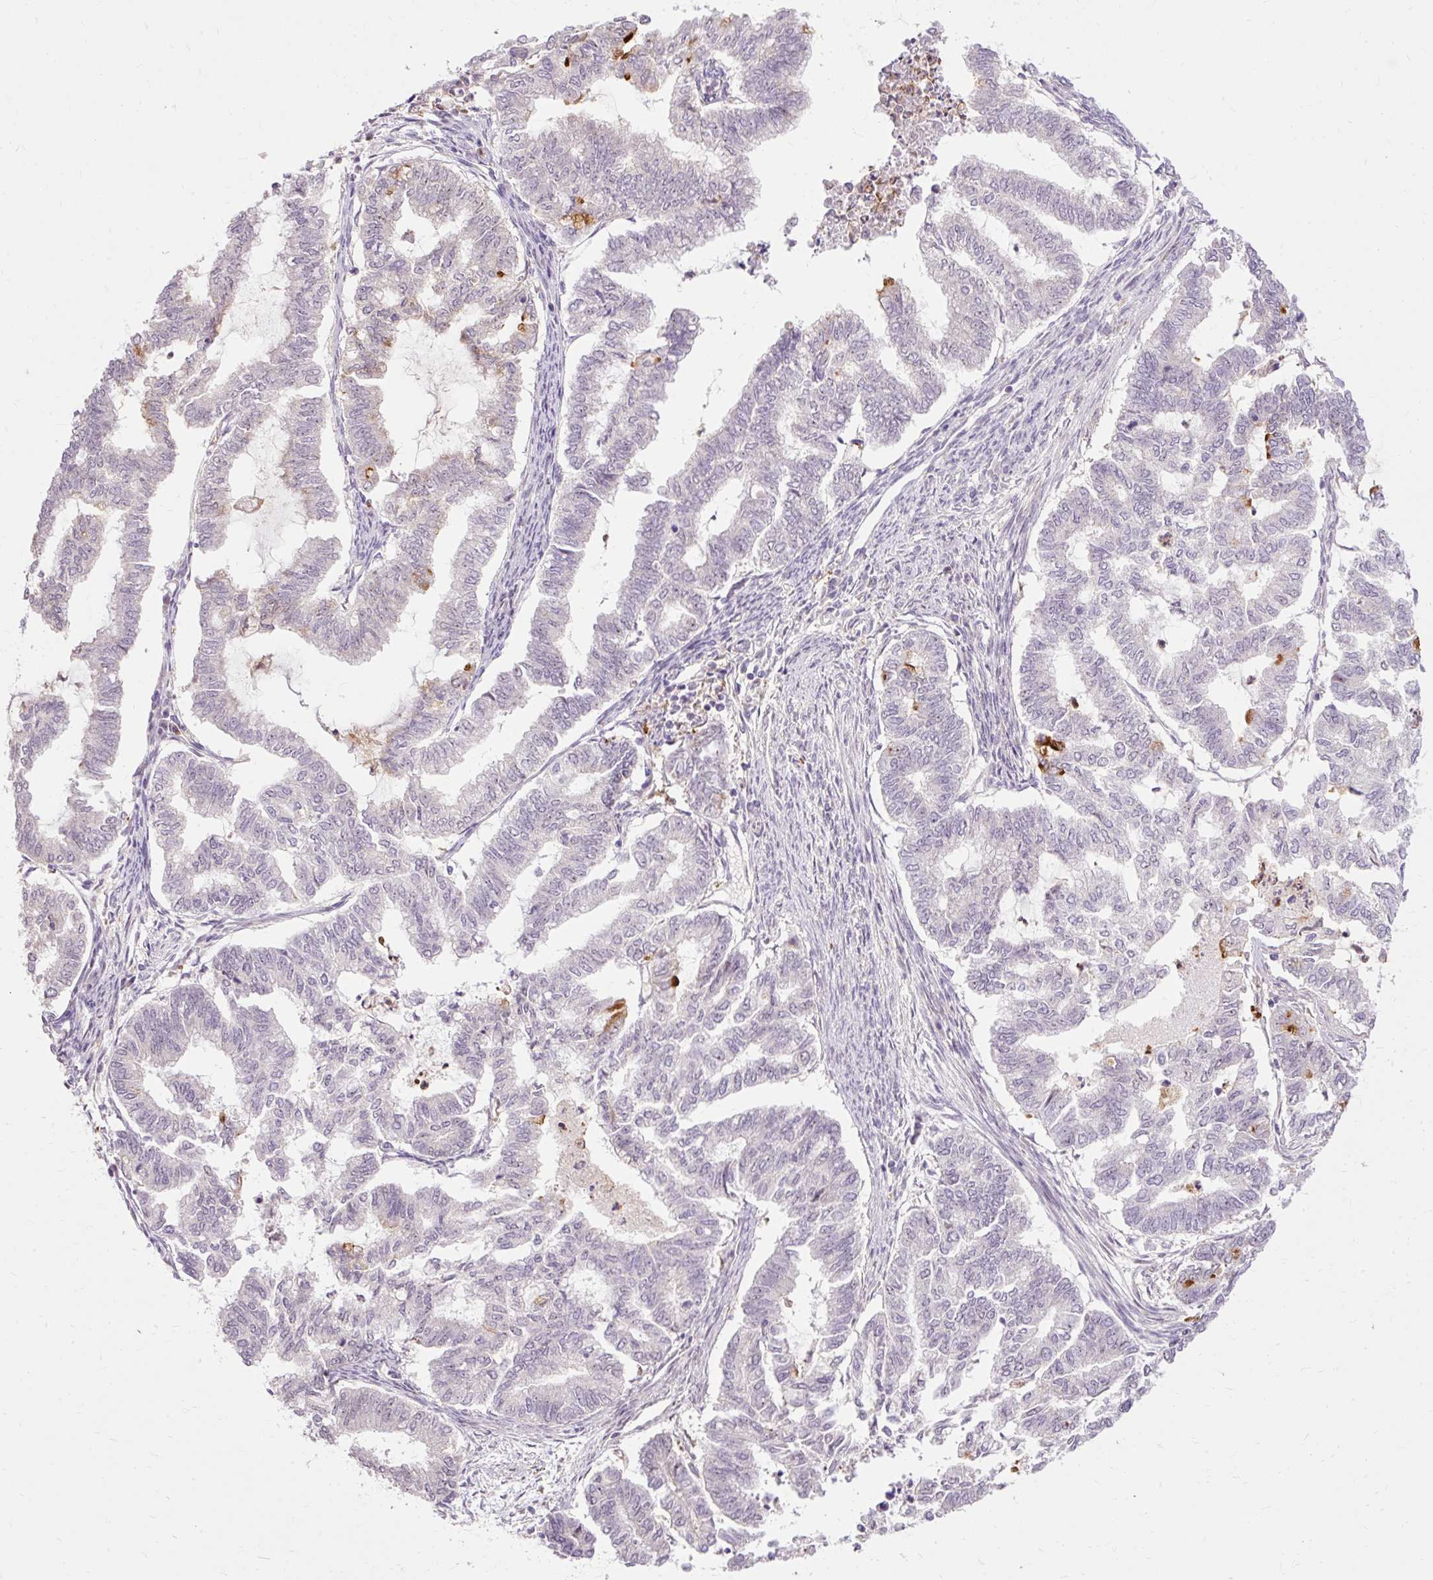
{"staining": {"intensity": "negative", "quantity": "none", "location": "none"}, "tissue": "endometrial cancer", "cell_type": "Tumor cells", "image_type": "cancer", "snomed": [{"axis": "morphology", "description": "Adenocarcinoma, NOS"}, {"axis": "topography", "description": "Endometrium"}], "caption": "This is an immunohistochemistry micrograph of endometrial cancer (adenocarcinoma). There is no staining in tumor cells.", "gene": "CEBPZ", "patient": {"sex": "female", "age": 79}}